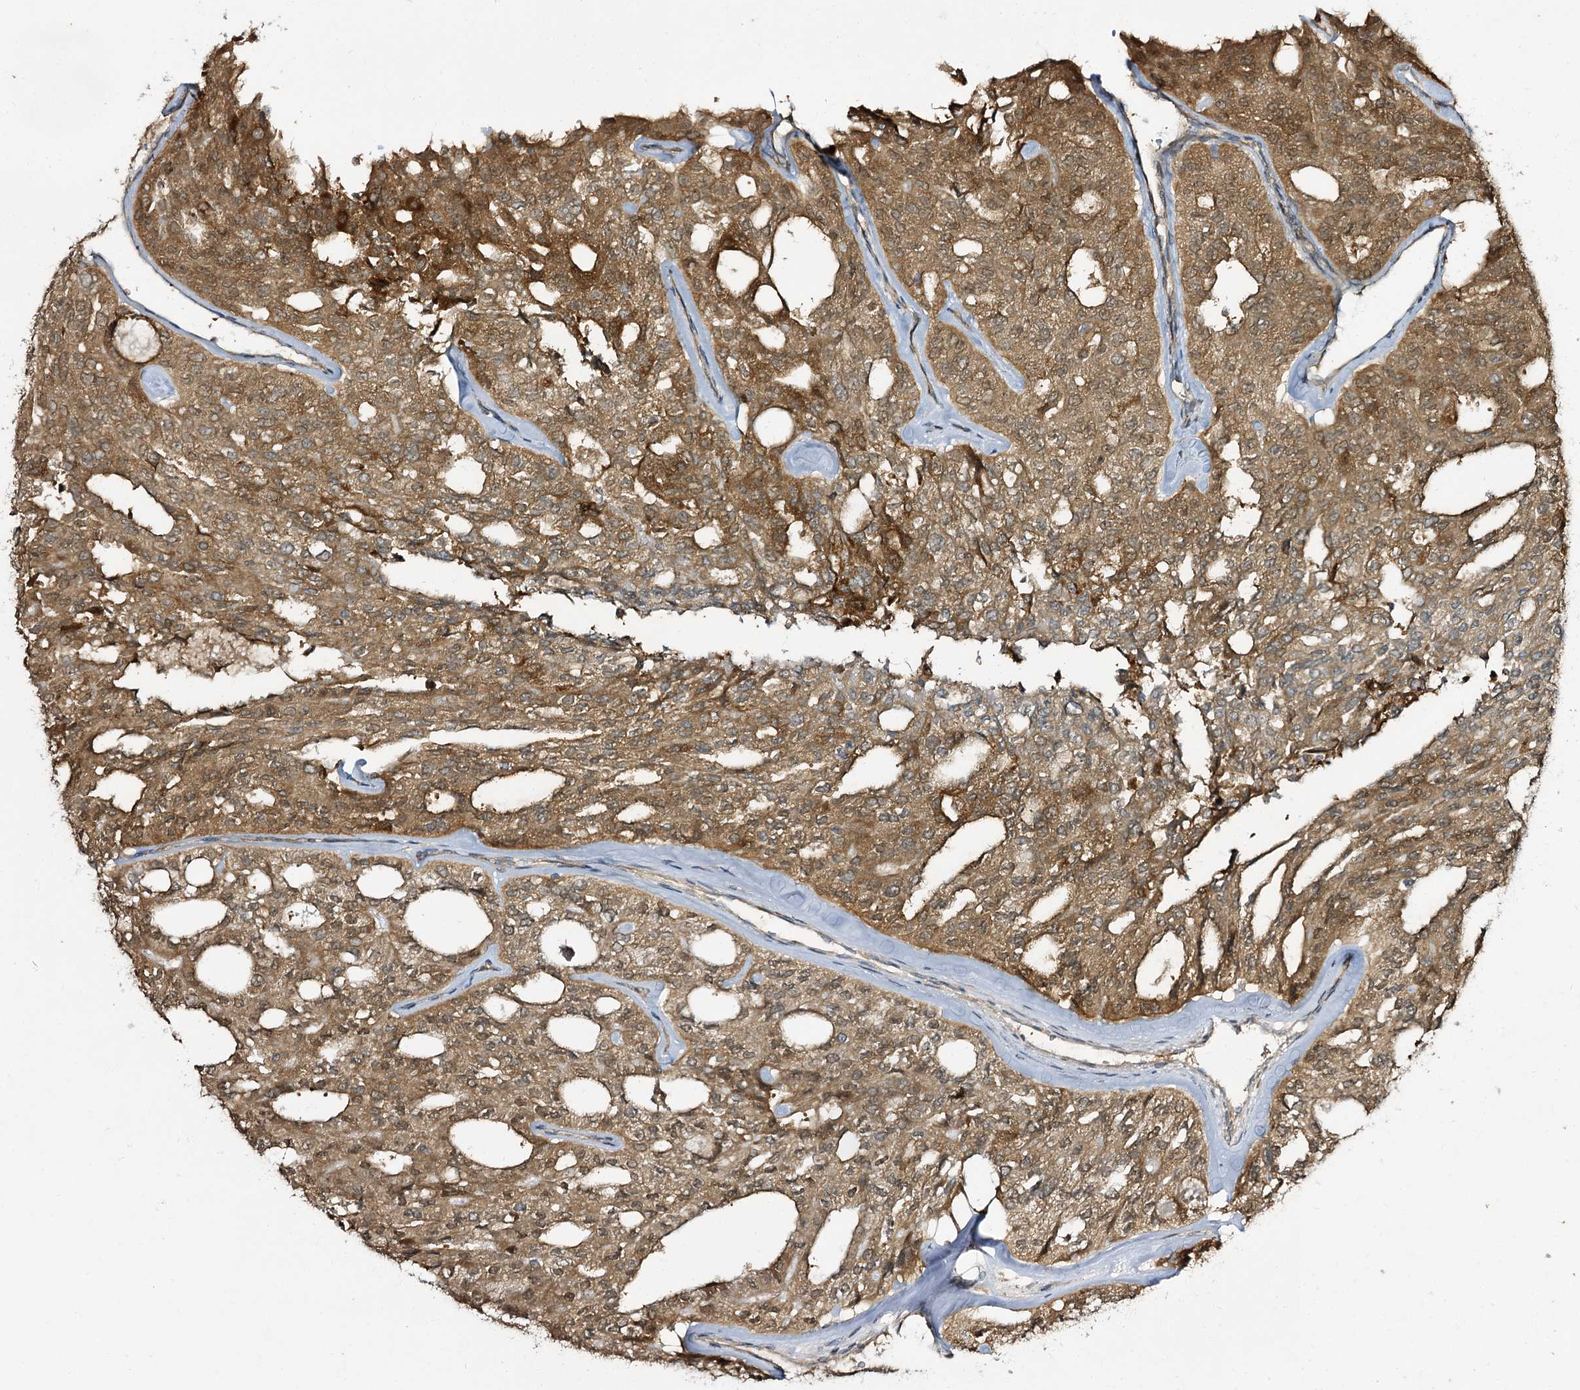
{"staining": {"intensity": "moderate", "quantity": ">75%", "location": "cytoplasmic/membranous"}, "tissue": "thyroid cancer", "cell_type": "Tumor cells", "image_type": "cancer", "snomed": [{"axis": "morphology", "description": "Follicular adenoma carcinoma, NOS"}, {"axis": "topography", "description": "Thyroid gland"}], "caption": "Thyroid cancer (follicular adenoma carcinoma) stained with a protein marker shows moderate staining in tumor cells.", "gene": "C11orf80", "patient": {"sex": "male", "age": 75}}